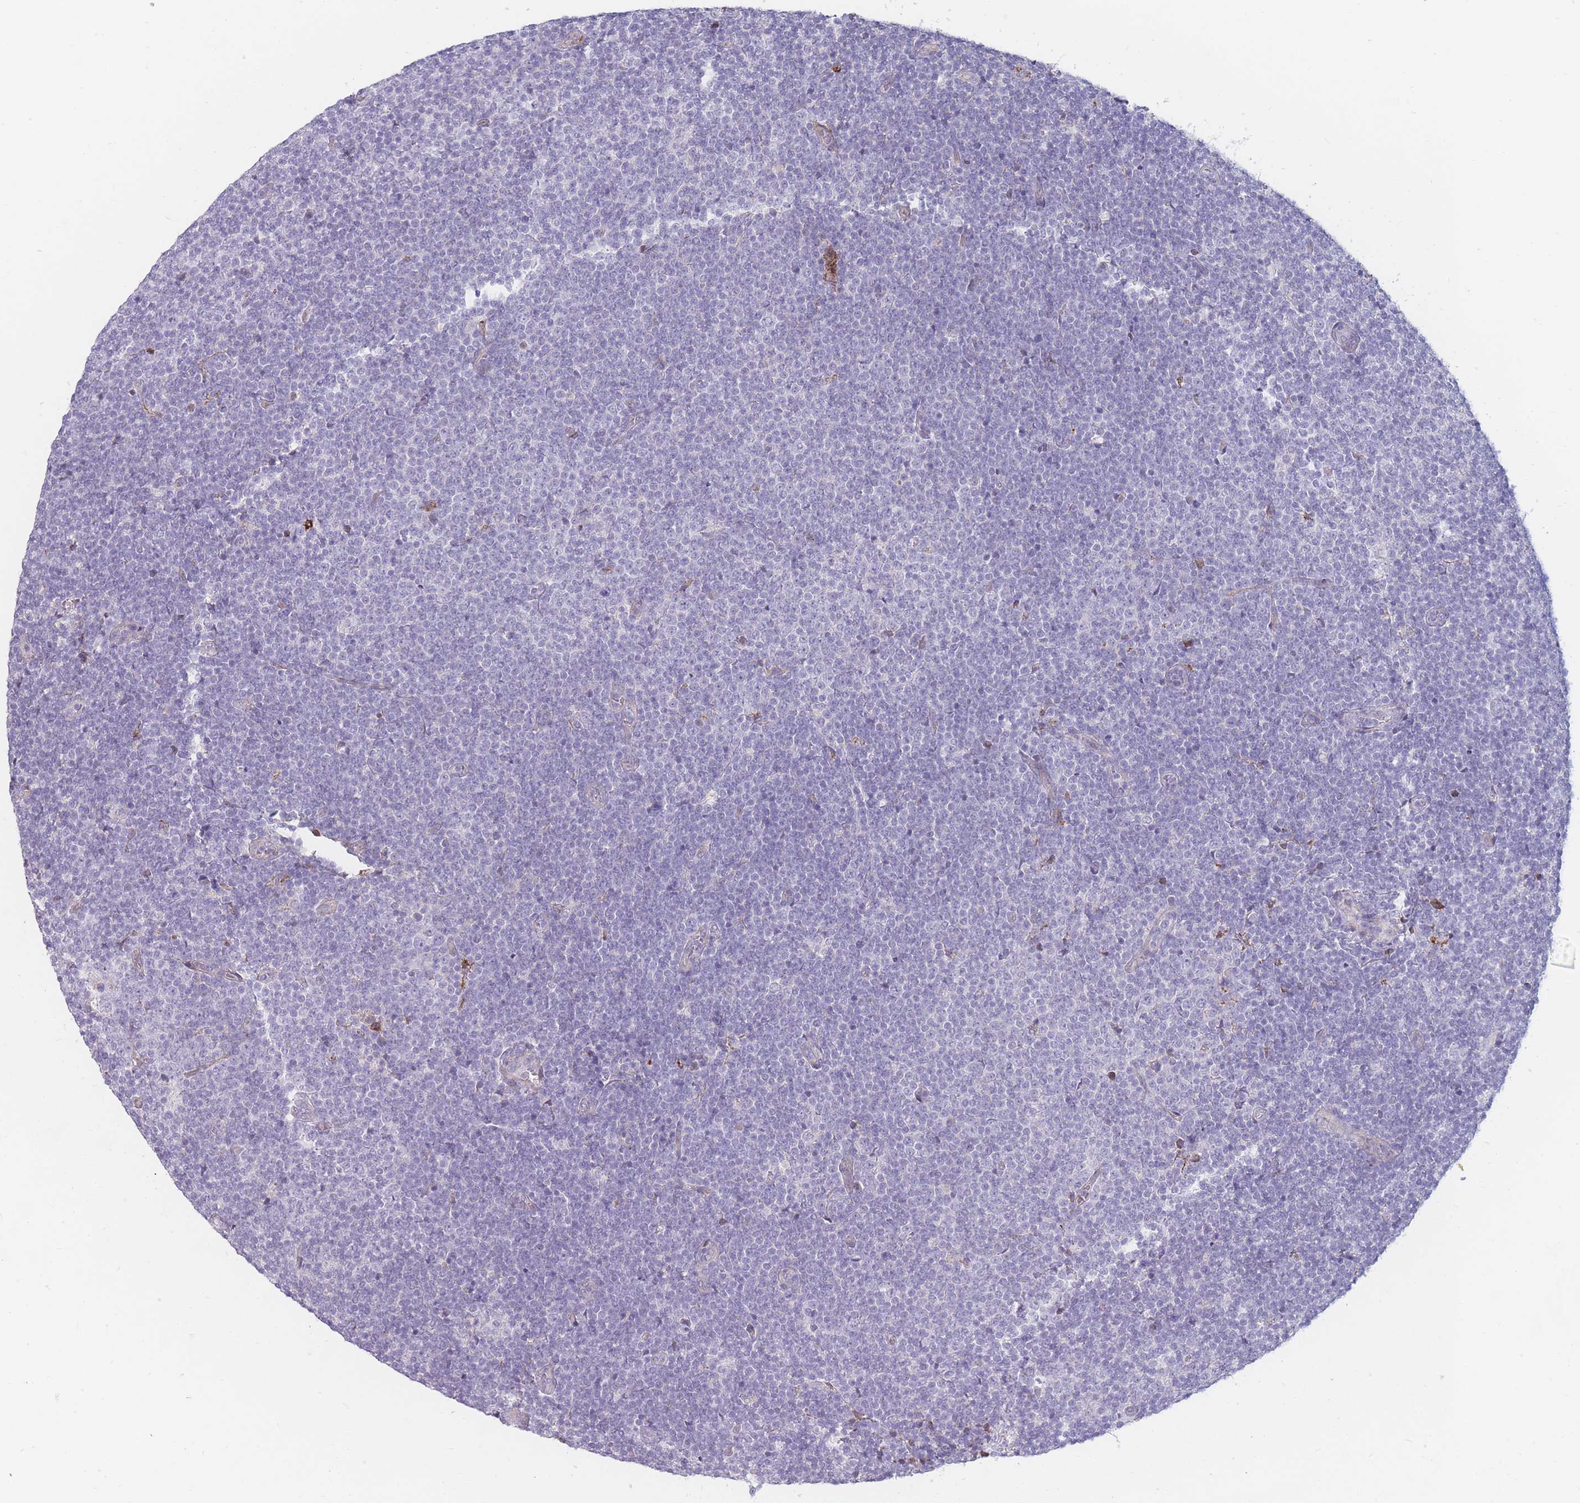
{"staining": {"intensity": "negative", "quantity": "none", "location": "none"}, "tissue": "lymphoma", "cell_type": "Tumor cells", "image_type": "cancer", "snomed": [{"axis": "morphology", "description": "Malignant lymphoma, non-Hodgkin's type, Low grade"}, {"axis": "topography", "description": "Lymph node"}], "caption": "There is no significant expression in tumor cells of malignant lymphoma, non-Hodgkin's type (low-grade).", "gene": "PRG4", "patient": {"sex": "male", "age": 48}}